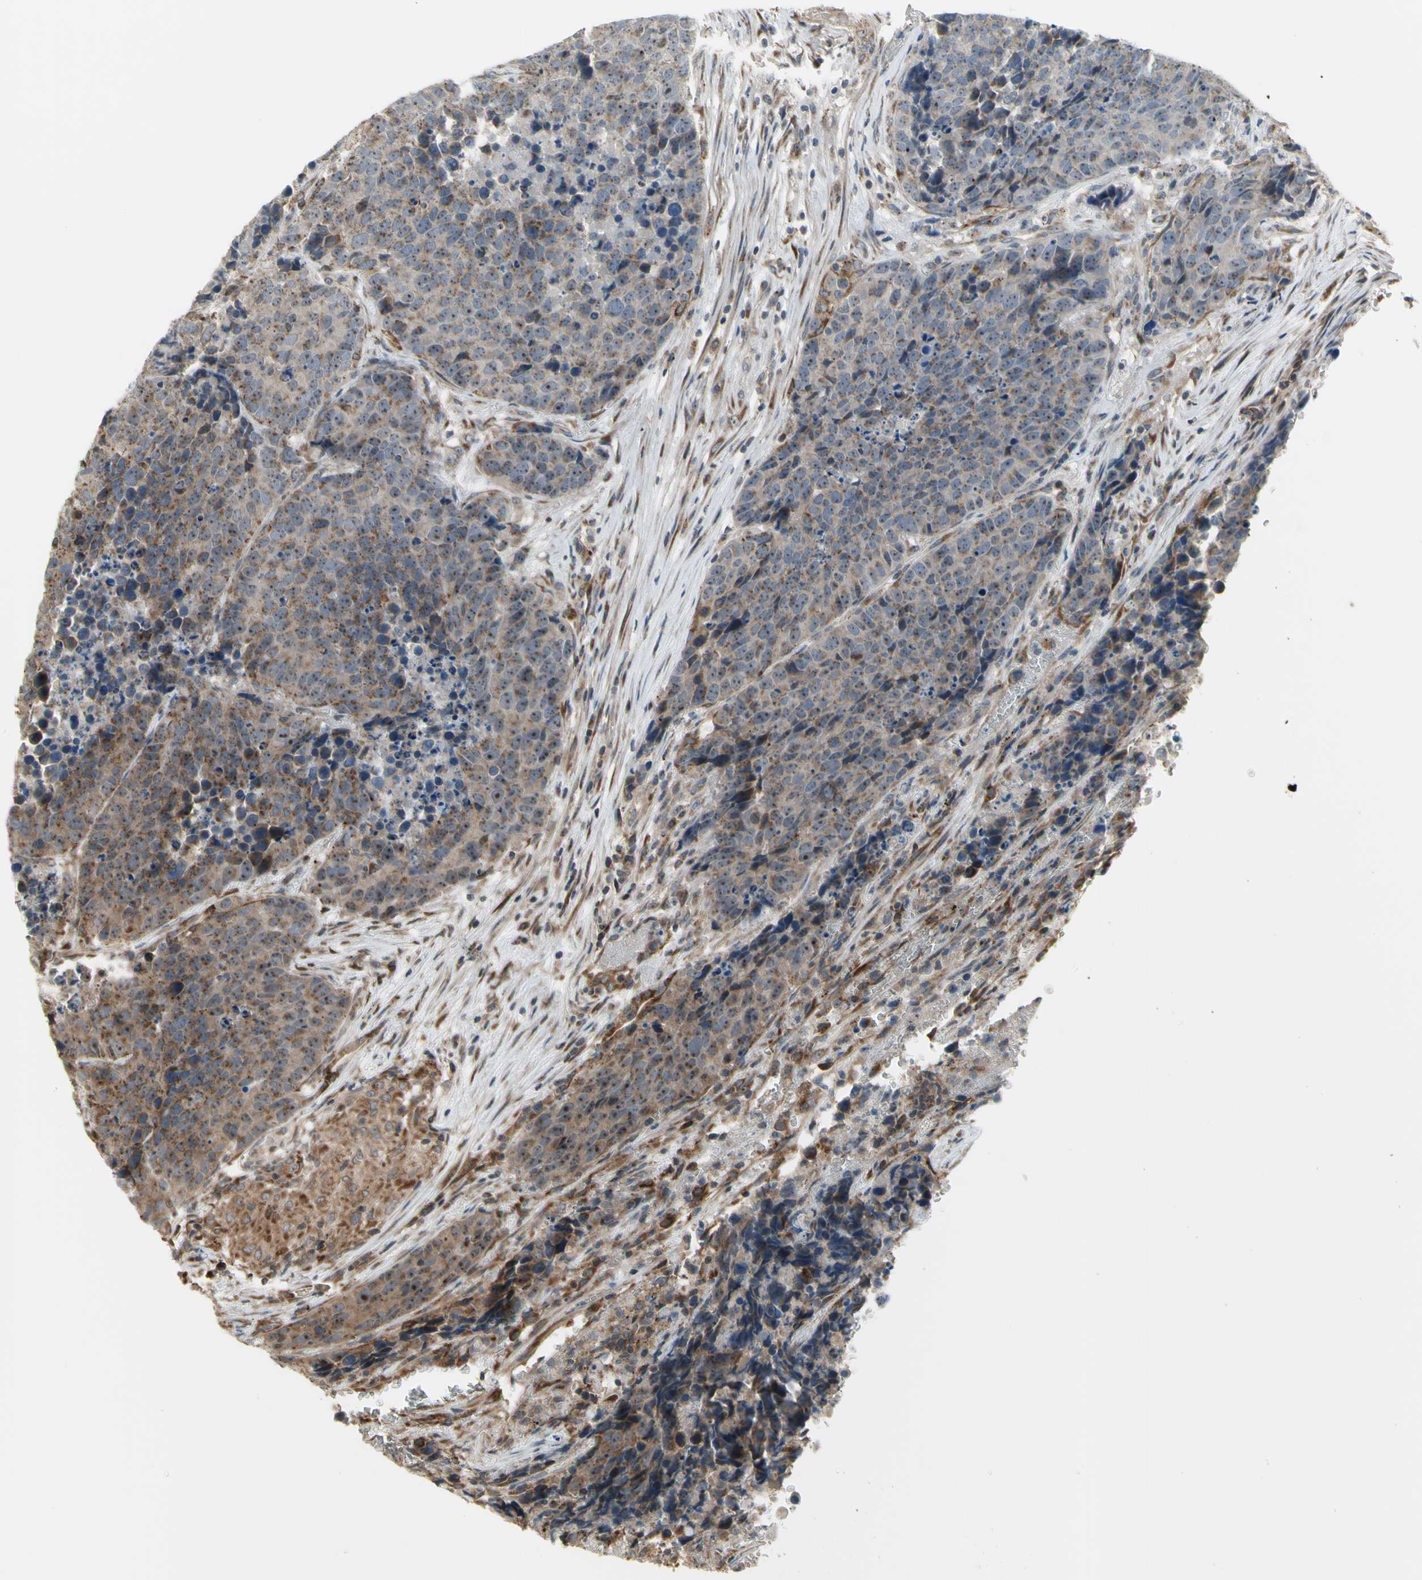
{"staining": {"intensity": "moderate", "quantity": ">75%", "location": "cytoplasmic/membranous,nuclear"}, "tissue": "carcinoid", "cell_type": "Tumor cells", "image_type": "cancer", "snomed": [{"axis": "morphology", "description": "Carcinoid, malignant, NOS"}, {"axis": "topography", "description": "Lung"}], "caption": "High-power microscopy captured an IHC histopathology image of malignant carcinoid, revealing moderate cytoplasmic/membranous and nuclear expression in approximately >75% of tumor cells.", "gene": "SLC39A9", "patient": {"sex": "male", "age": 60}}